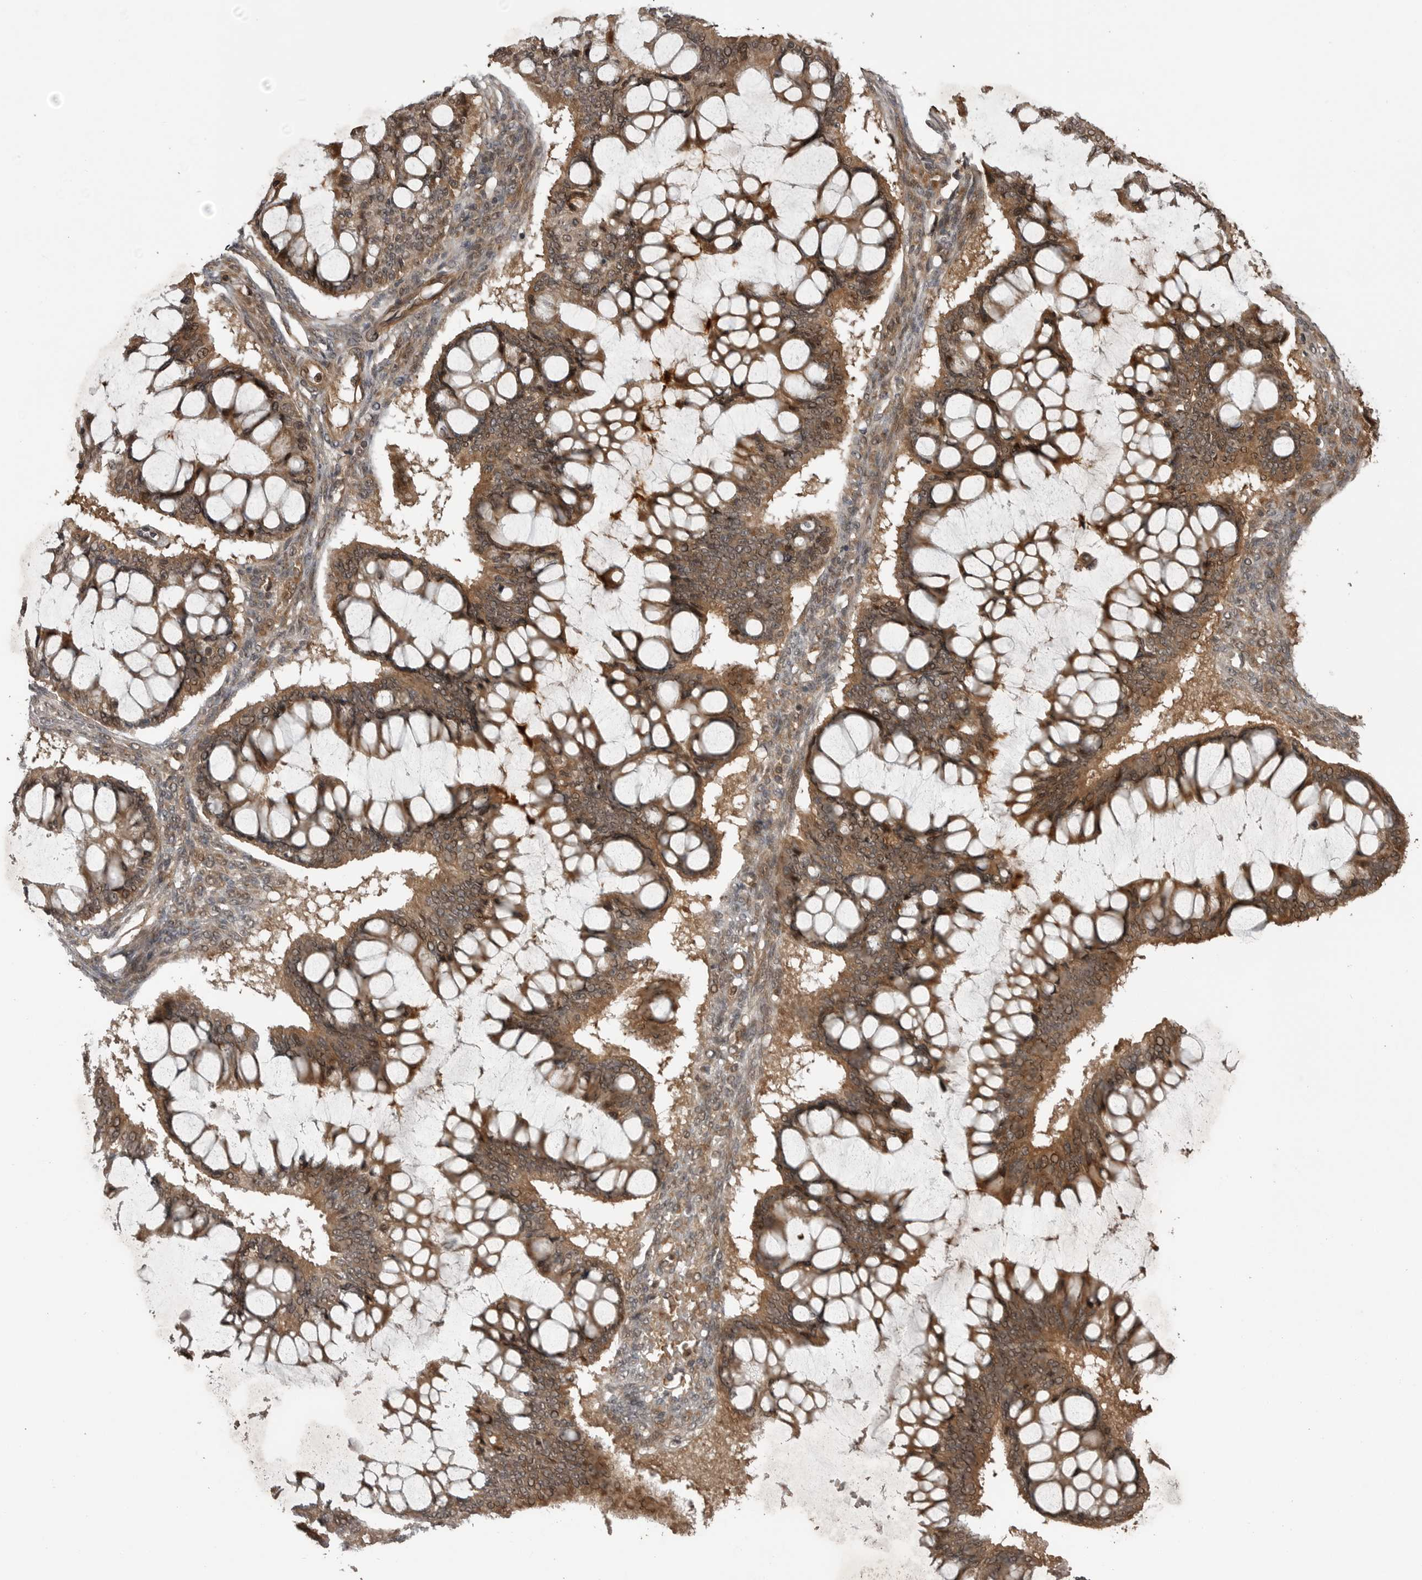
{"staining": {"intensity": "moderate", "quantity": ">75%", "location": "cytoplasmic/membranous,nuclear"}, "tissue": "ovarian cancer", "cell_type": "Tumor cells", "image_type": "cancer", "snomed": [{"axis": "morphology", "description": "Cystadenocarcinoma, mucinous, NOS"}, {"axis": "topography", "description": "Ovary"}], "caption": "About >75% of tumor cells in ovarian mucinous cystadenocarcinoma display moderate cytoplasmic/membranous and nuclear protein staining as visualized by brown immunohistochemical staining.", "gene": "AKAP7", "patient": {"sex": "female", "age": 73}}